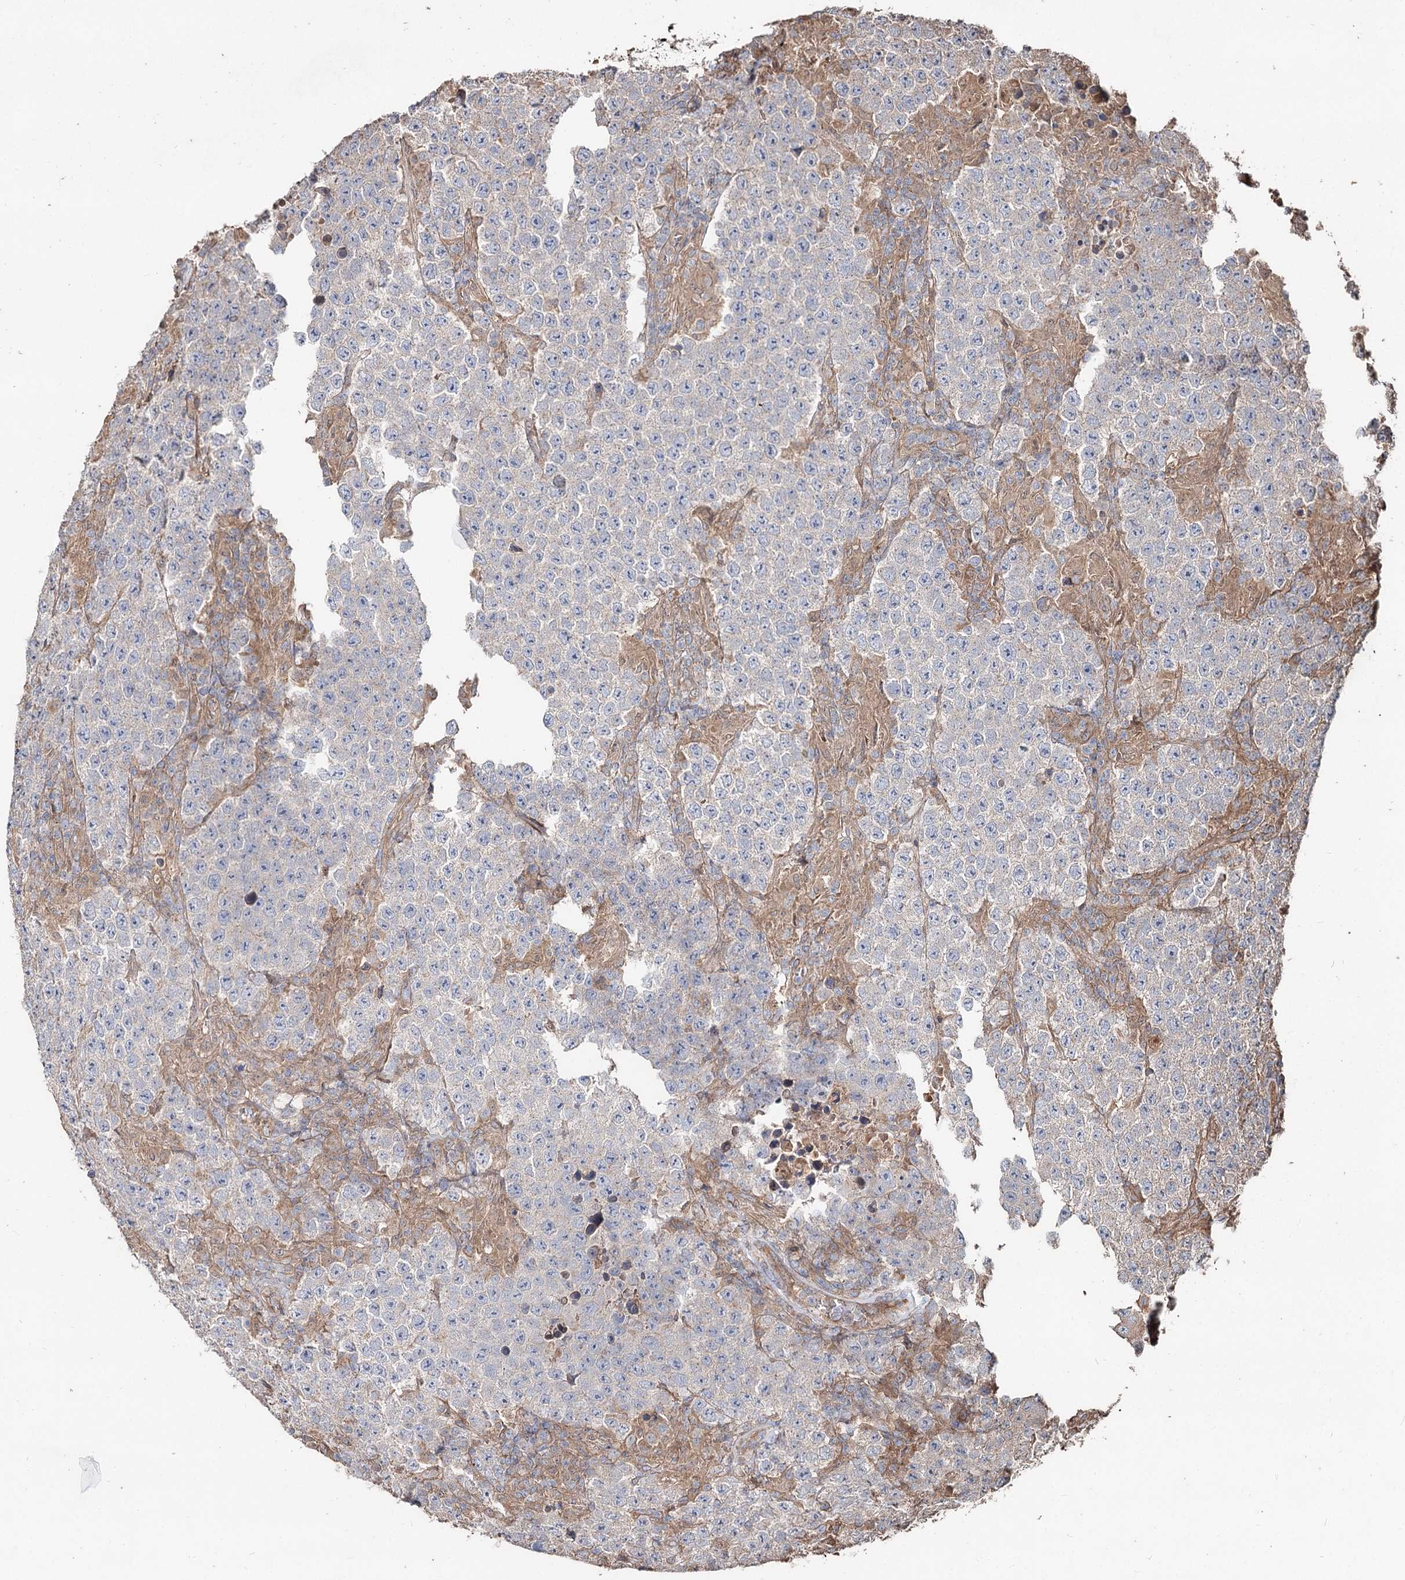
{"staining": {"intensity": "negative", "quantity": "none", "location": "none"}, "tissue": "testis cancer", "cell_type": "Tumor cells", "image_type": "cancer", "snomed": [{"axis": "morphology", "description": "Normal tissue, NOS"}, {"axis": "morphology", "description": "Urothelial carcinoma, High grade"}, {"axis": "morphology", "description": "Seminoma, NOS"}, {"axis": "morphology", "description": "Carcinoma, Embryonal, NOS"}, {"axis": "topography", "description": "Urinary bladder"}, {"axis": "topography", "description": "Testis"}], "caption": "Immunohistochemistry of human testis high-grade urothelial carcinoma shows no positivity in tumor cells. The staining is performed using DAB (3,3'-diaminobenzidine) brown chromogen with nuclei counter-stained in using hematoxylin.", "gene": "SPART", "patient": {"sex": "male", "age": 41}}